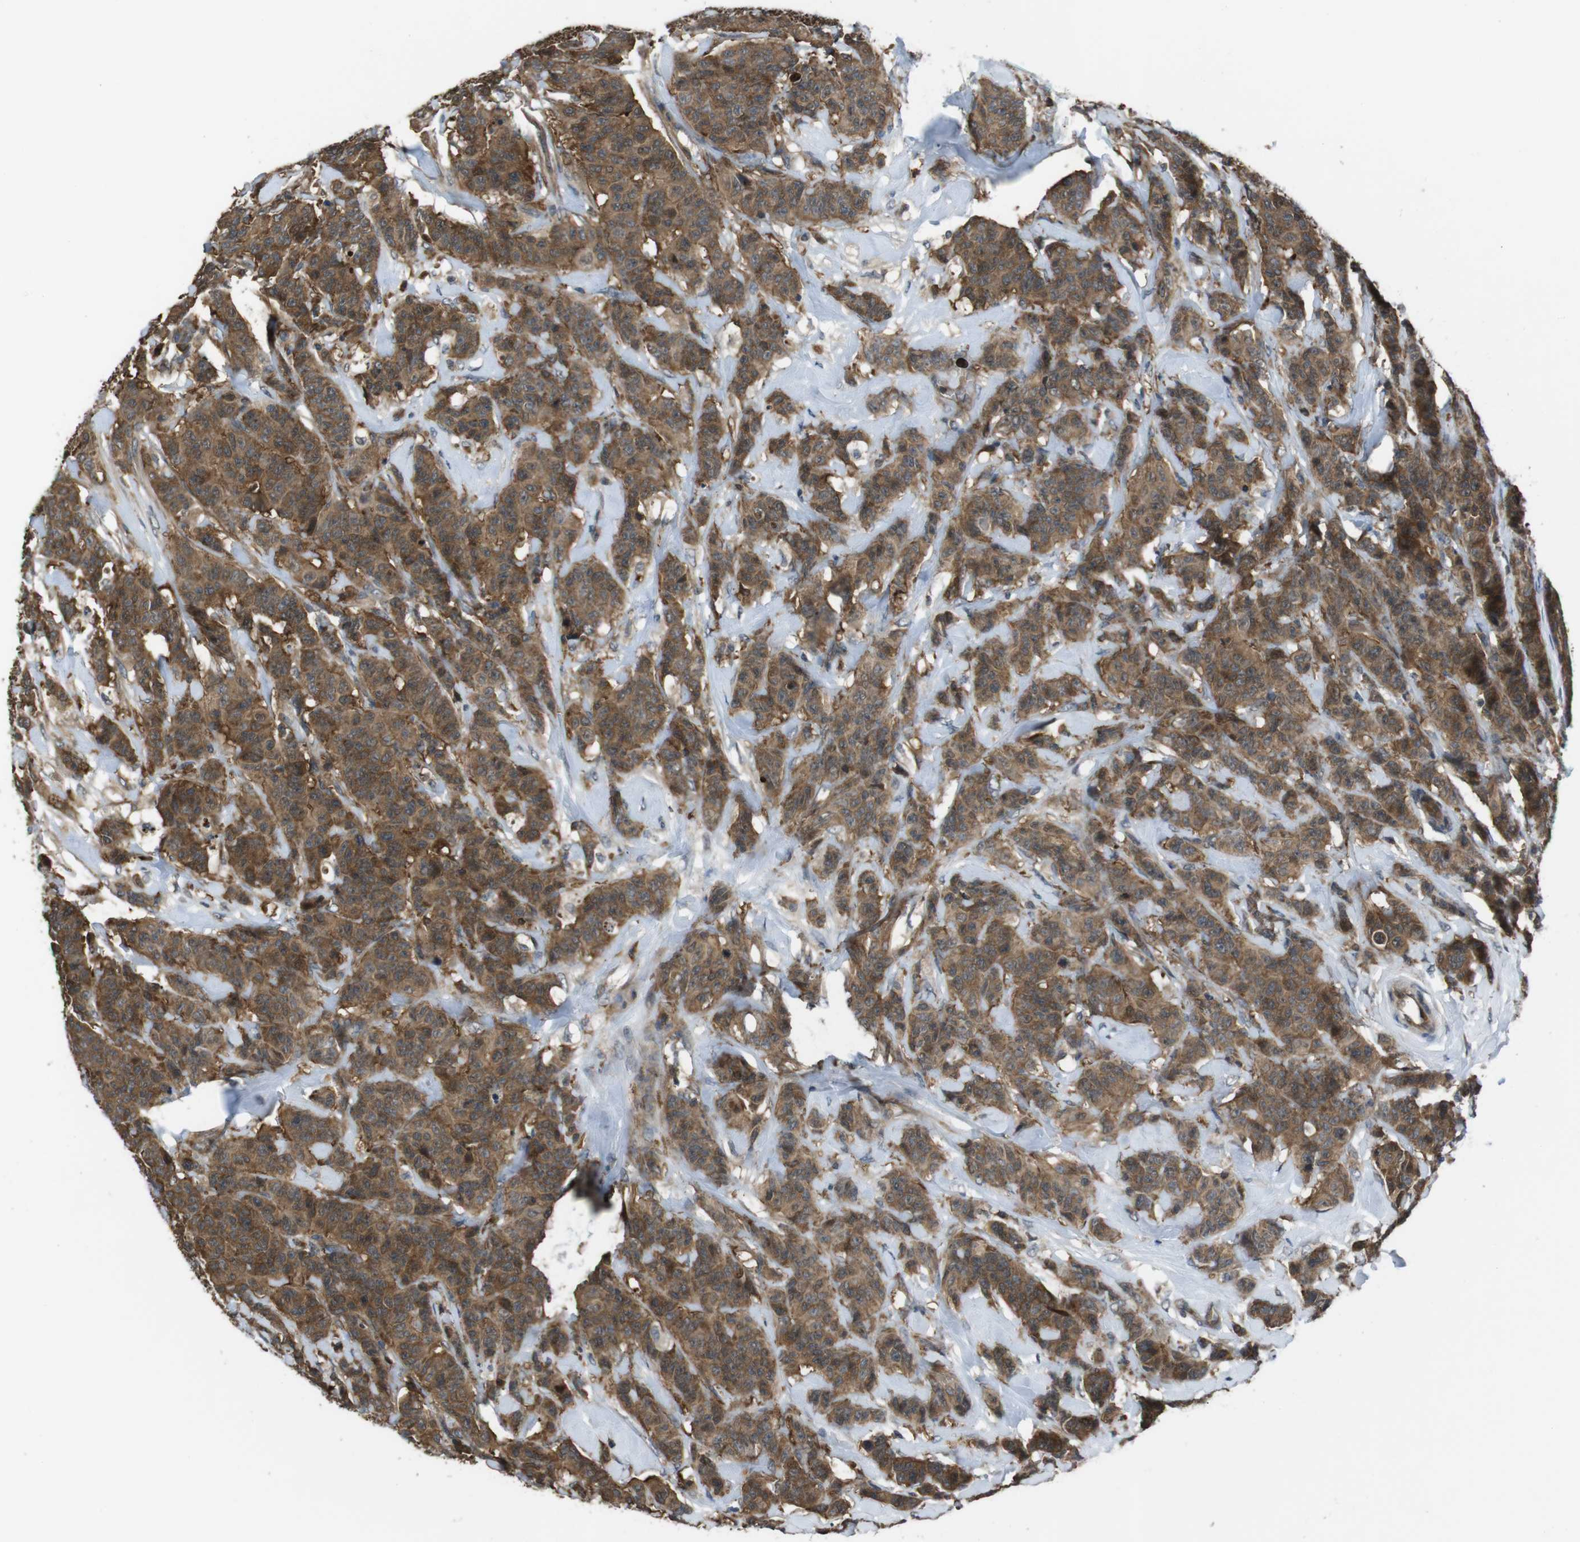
{"staining": {"intensity": "moderate", "quantity": ">75%", "location": "cytoplasmic/membranous,nuclear"}, "tissue": "breast cancer", "cell_type": "Tumor cells", "image_type": "cancer", "snomed": [{"axis": "morphology", "description": "Normal tissue, NOS"}, {"axis": "morphology", "description": "Duct carcinoma"}, {"axis": "topography", "description": "Breast"}], "caption": "Breast cancer (infiltrating ductal carcinoma) was stained to show a protein in brown. There is medium levels of moderate cytoplasmic/membranous and nuclear staining in approximately >75% of tumor cells.", "gene": "SLC22A23", "patient": {"sex": "female", "age": 40}}